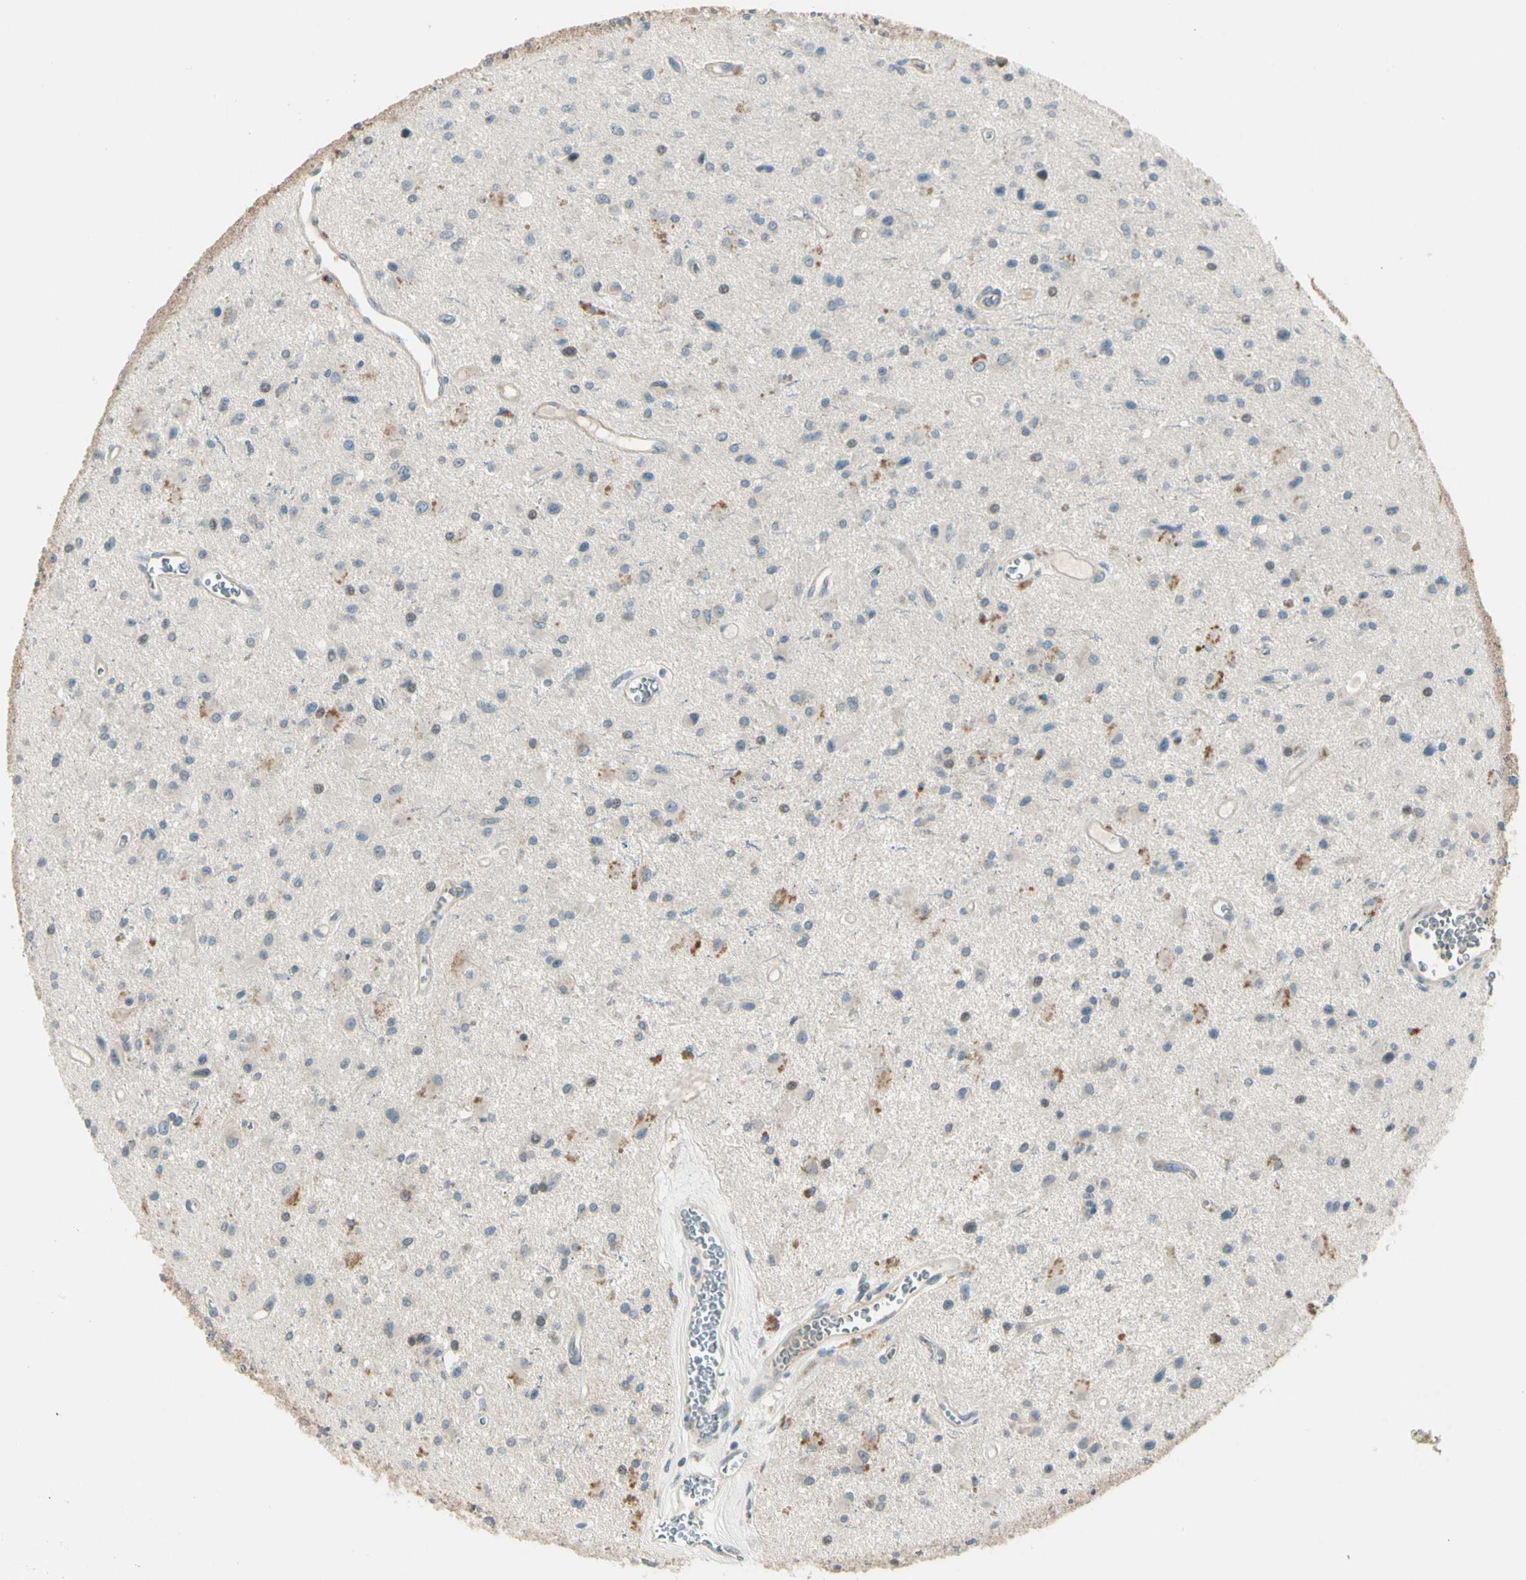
{"staining": {"intensity": "moderate", "quantity": "<25%", "location": "cytoplasmic/membranous"}, "tissue": "glioma", "cell_type": "Tumor cells", "image_type": "cancer", "snomed": [{"axis": "morphology", "description": "Glioma, malignant, Low grade"}, {"axis": "topography", "description": "Brain"}], "caption": "A micrograph of glioma stained for a protein demonstrates moderate cytoplasmic/membranous brown staining in tumor cells.", "gene": "PCDHB15", "patient": {"sex": "male", "age": 58}}